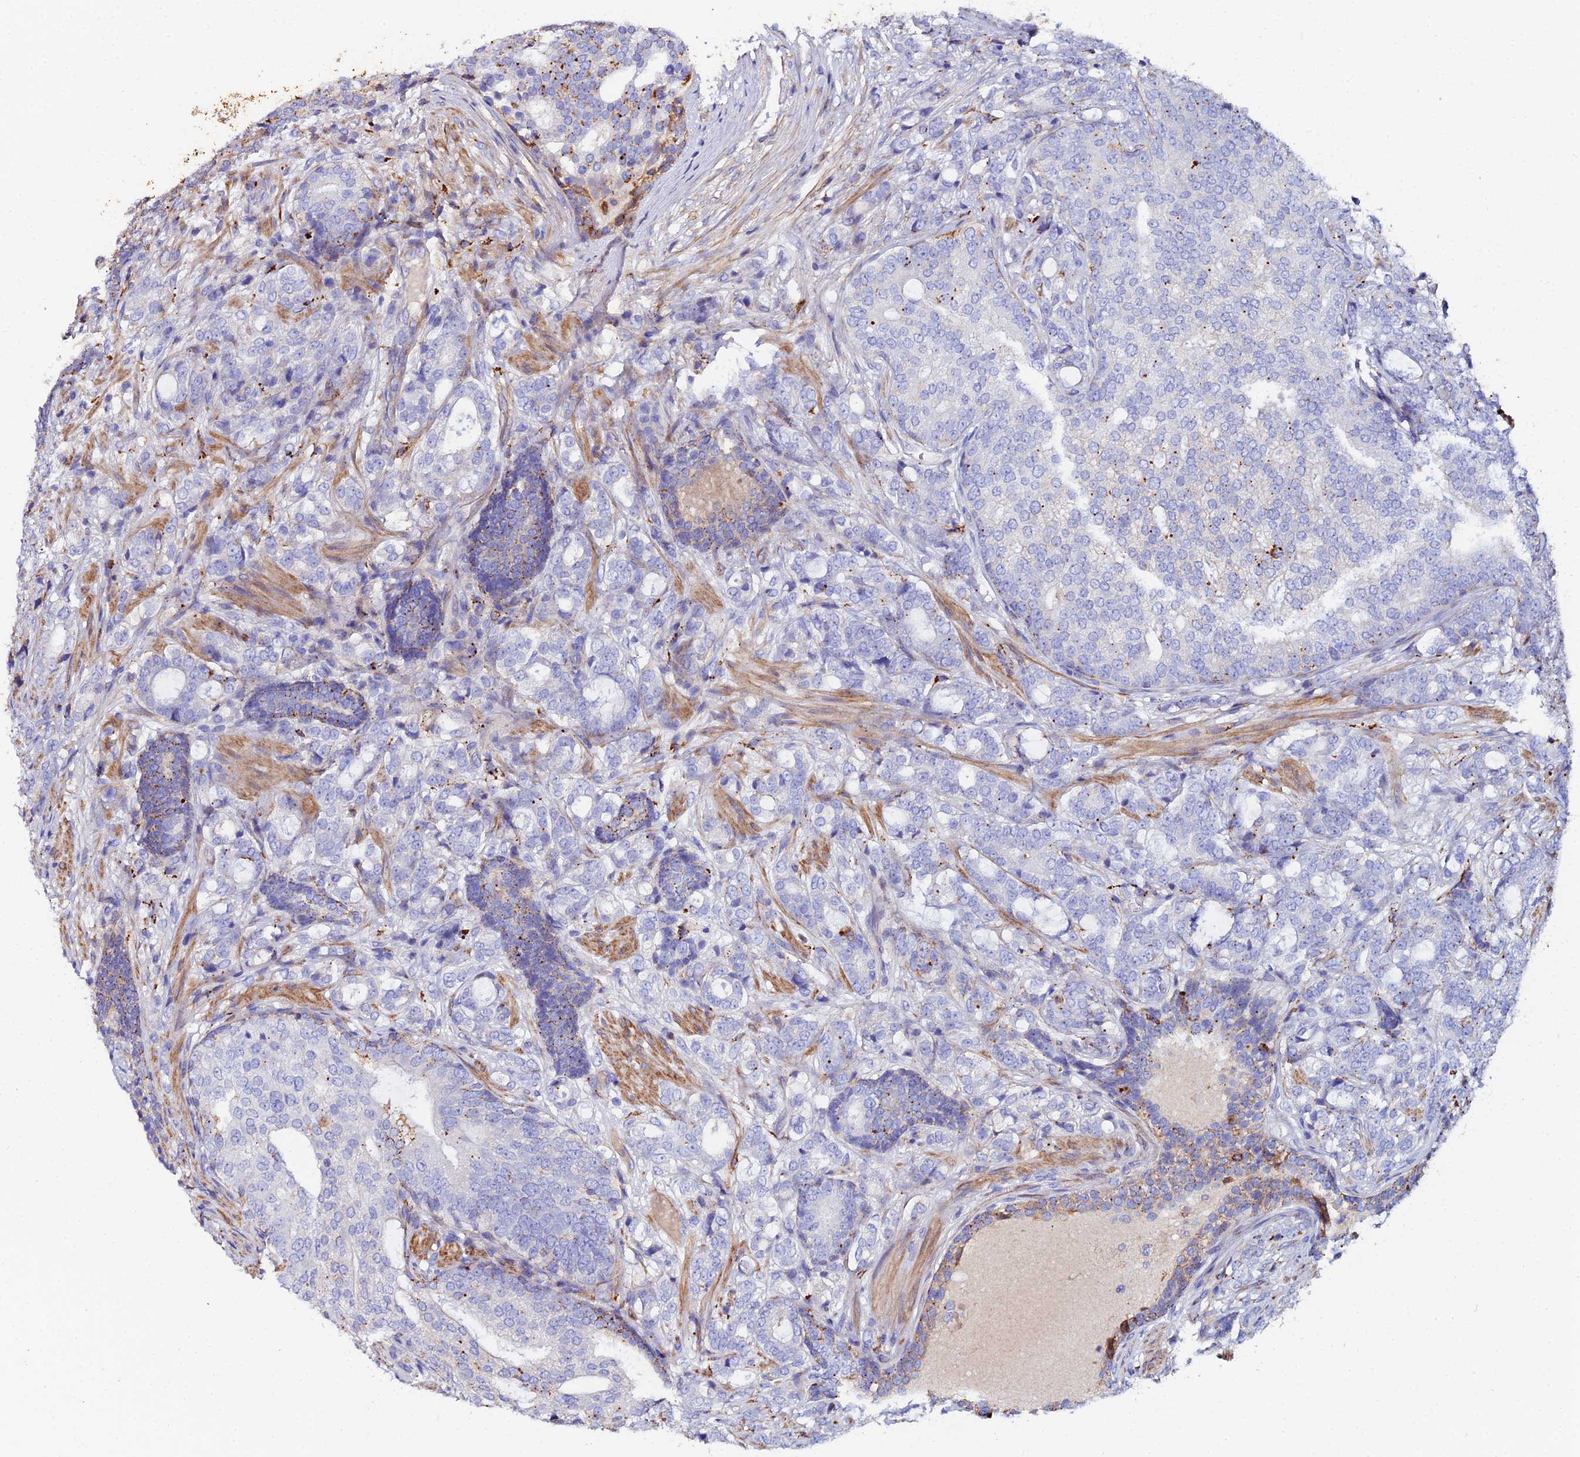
{"staining": {"intensity": "moderate", "quantity": "<25%", "location": "cytoplasmic/membranous"}, "tissue": "prostate cancer", "cell_type": "Tumor cells", "image_type": "cancer", "snomed": [{"axis": "morphology", "description": "Adenocarcinoma, High grade"}, {"axis": "topography", "description": "Prostate"}], "caption": "The photomicrograph exhibits a brown stain indicating the presence of a protein in the cytoplasmic/membranous of tumor cells in prostate cancer (adenocarcinoma (high-grade)).", "gene": "C6", "patient": {"sex": "male", "age": 67}}